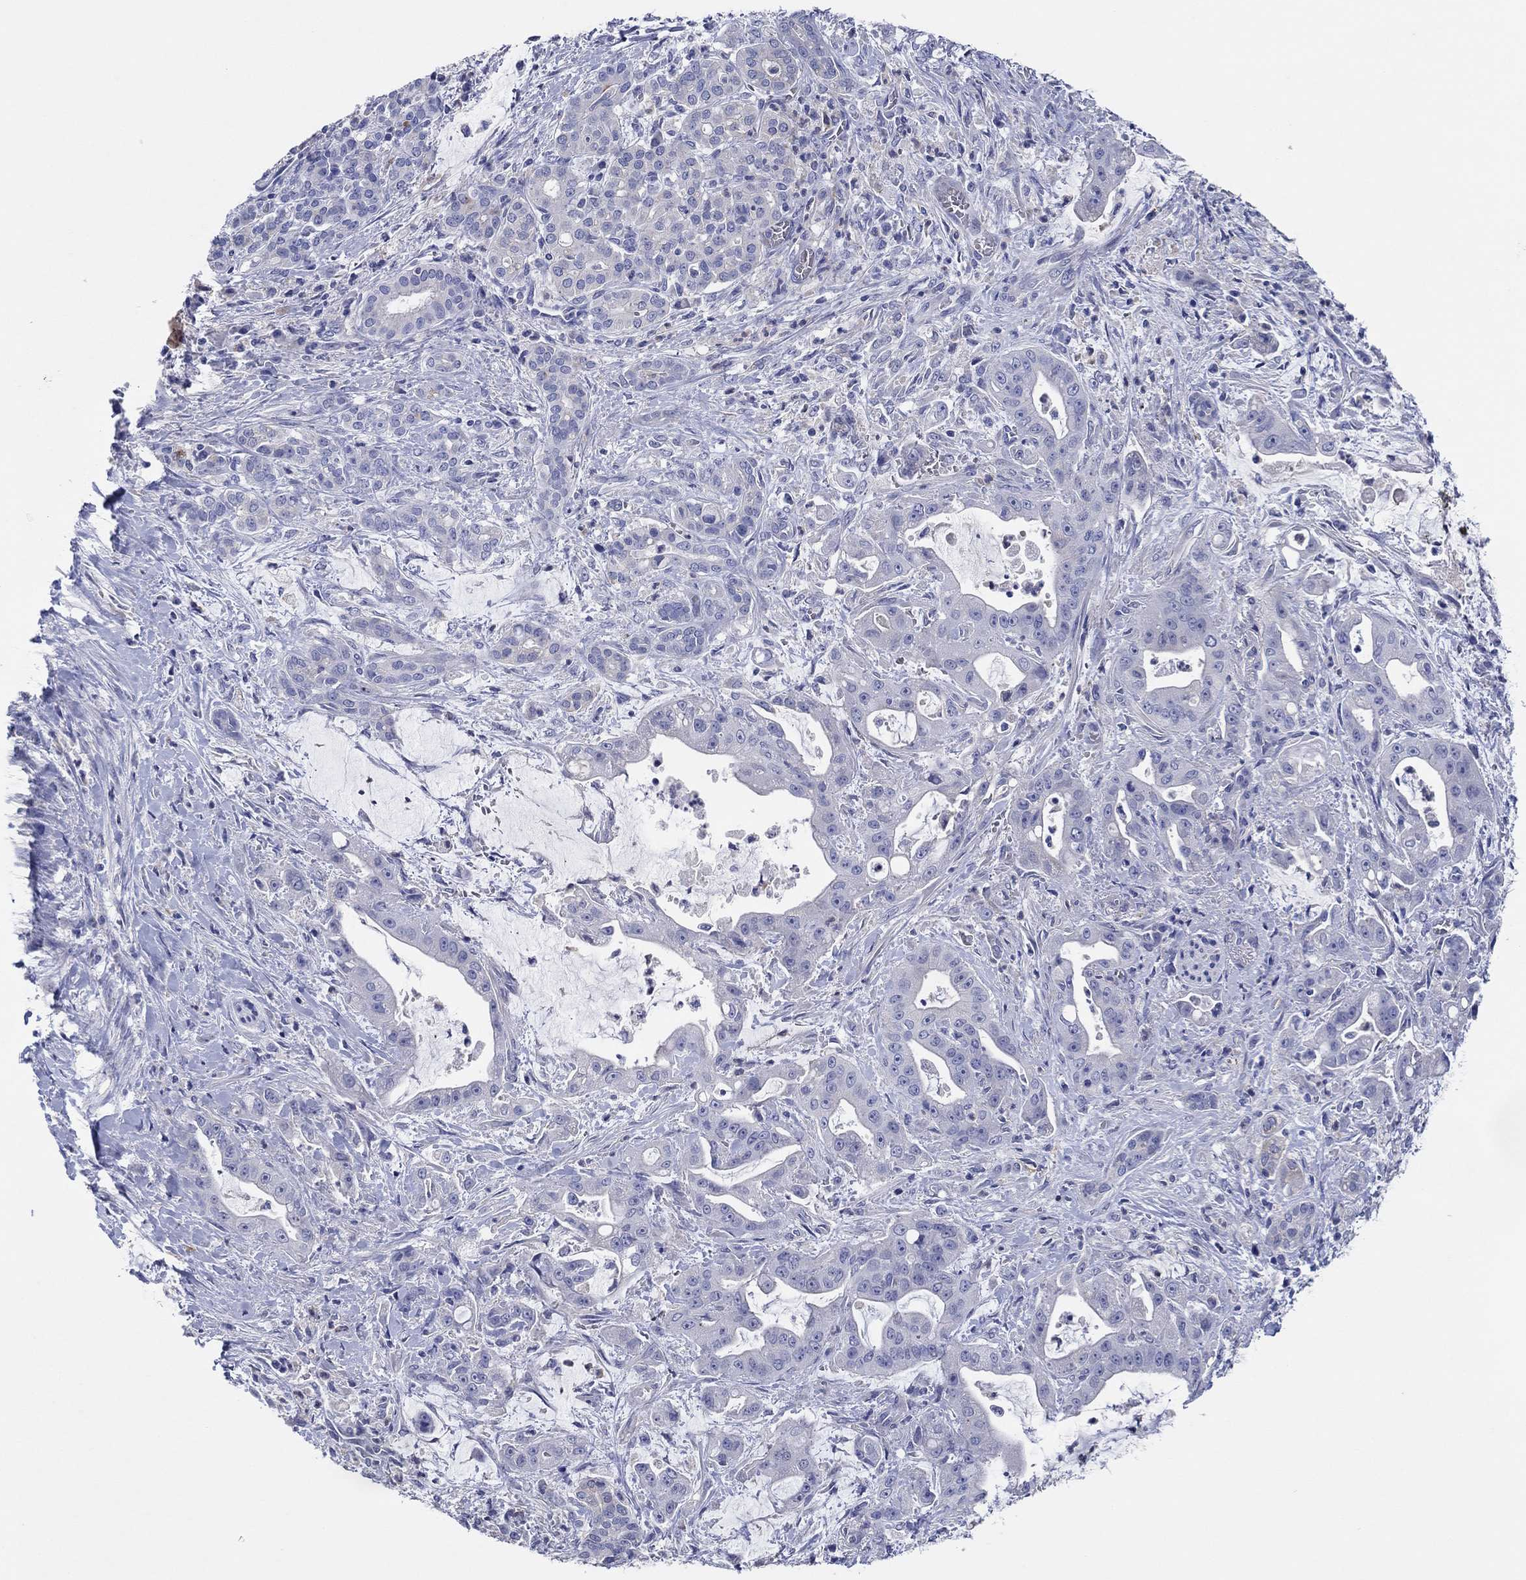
{"staining": {"intensity": "negative", "quantity": "none", "location": "none"}, "tissue": "pancreatic cancer", "cell_type": "Tumor cells", "image_type": "cancer", "snomed": [{"axis": "morphology", "description": "Normal tissue, NOS"}, {"axis": "morphology", "description": "Inflammation, NOS"}, {"axis": "morphology", "description": "Adenocarcinoma, NOS"}, {"axis": "topography", "description": "Pancreas"}], "caption": "High power microscopy image of an immunohistochemistry image of adenocarcinoma (pancreatic), revealing no significant positivity in tumor cells. (Immunohistochemistry (ihc), brightfield microscopy, high magnification).", "gene": "HDC", "patient": {"sex": "male", "age": 57}}